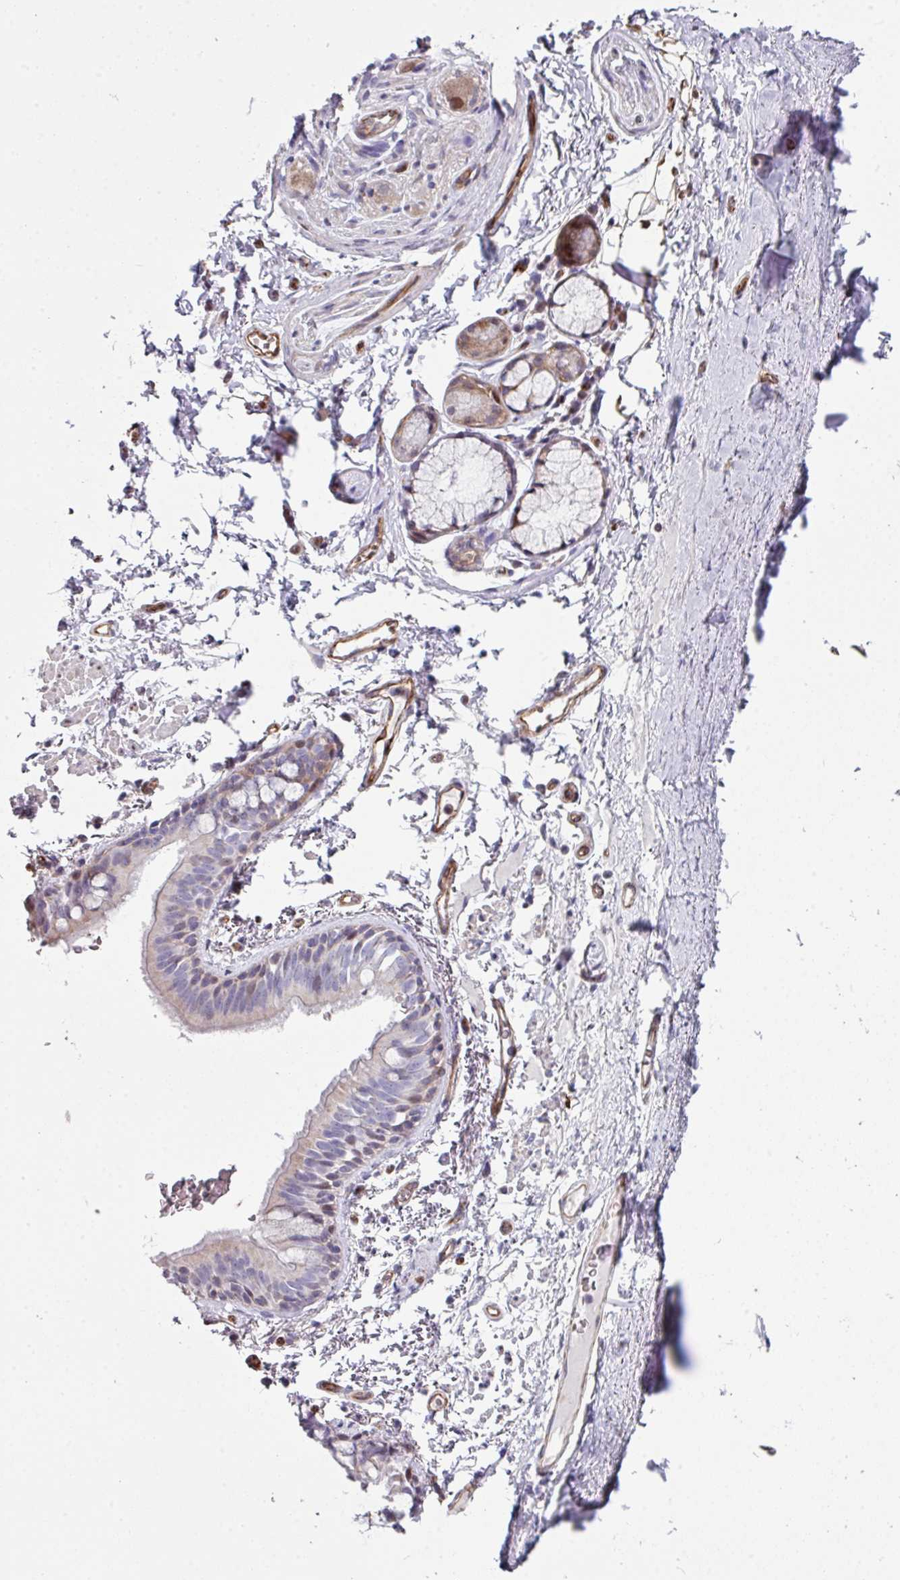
{"staining": {"intensity": "moderate", "quantity": "25%-75%", "location": "cytoplasmic/membranous,nuclear"}, "tissue": "bronchus", "cell_type": "Respiratory epithelial cells", "image_type": "normal", "snomed": [{"axis": "morphology", "description": "Normal tissue, NOS"}, {"axis": "topography", "description": "Bronchus"}], "caption": "Protein expression analysis of benign human bronchus reveals moderate cytoplasmic/membranous,nuclear staining in approximately 25%-75% of respiratory epithelial cells. The staining is performed using DAB (3,3'-diaminobenzidine) brown chromogen to label protein expression. The nuclei are counter-stained blue using hematoxylin.", "gene": "ANO9", "patient": {"sex": "male", "age": 70}}